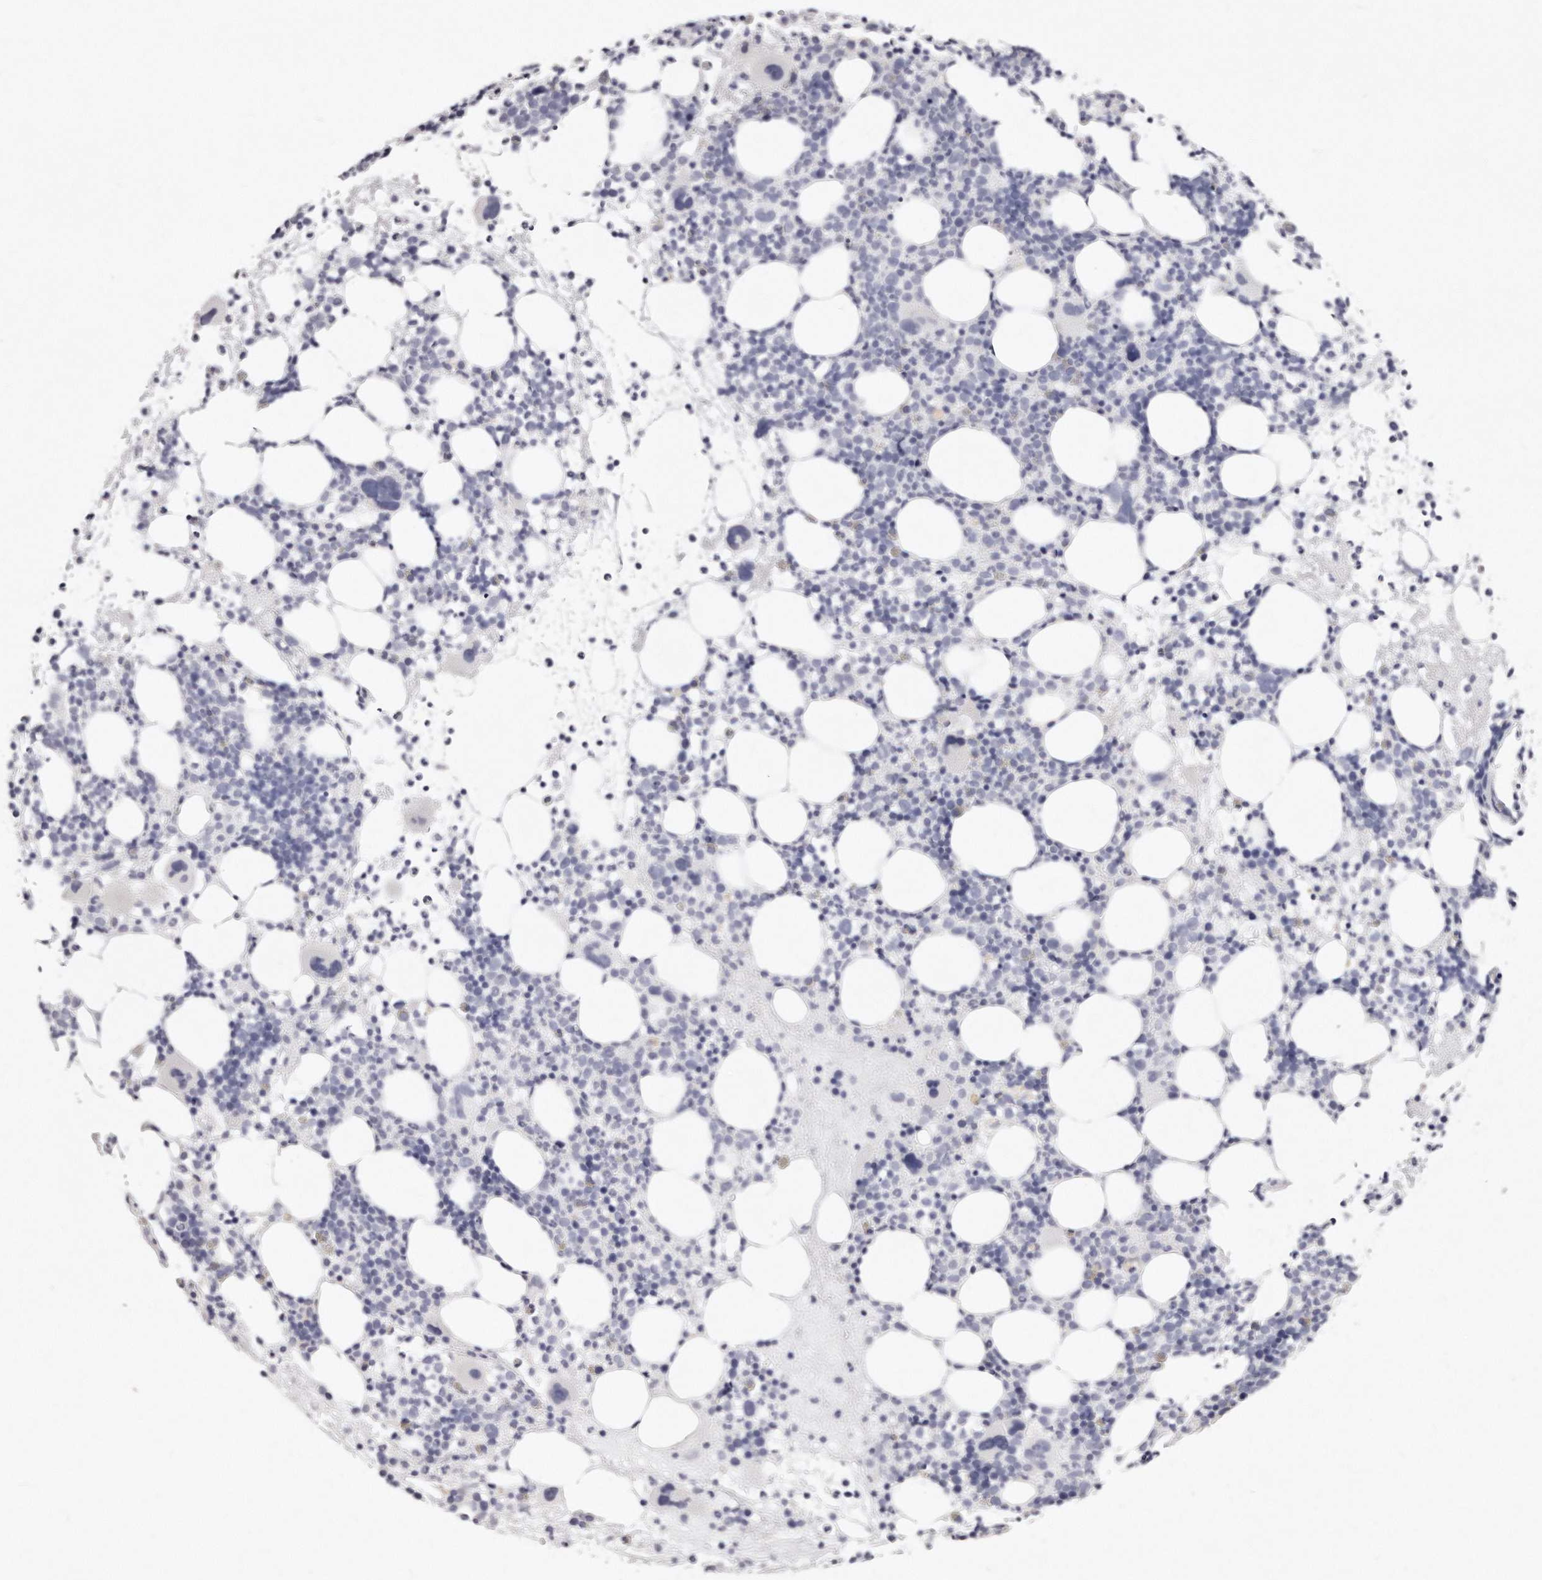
{"staining": {"intensity": "negative", "quantity": "none", "location": "none"}, "tissue": "bone marrow", "cell_type": "Hematopoietic cells", "image_type": "normal", "snomed": [{"axis": "morphology", "description": "Normal tissue, NOS"}, {"axis": "topography", "description": "Bone marrow"}], "caption": "IHC image of unremarkable human bone marrow stained for a protein (brown), which displays no positivity in hematopoietic cells.", "gene": "GDA", "patient": {"sex": "female", "age": 57}}